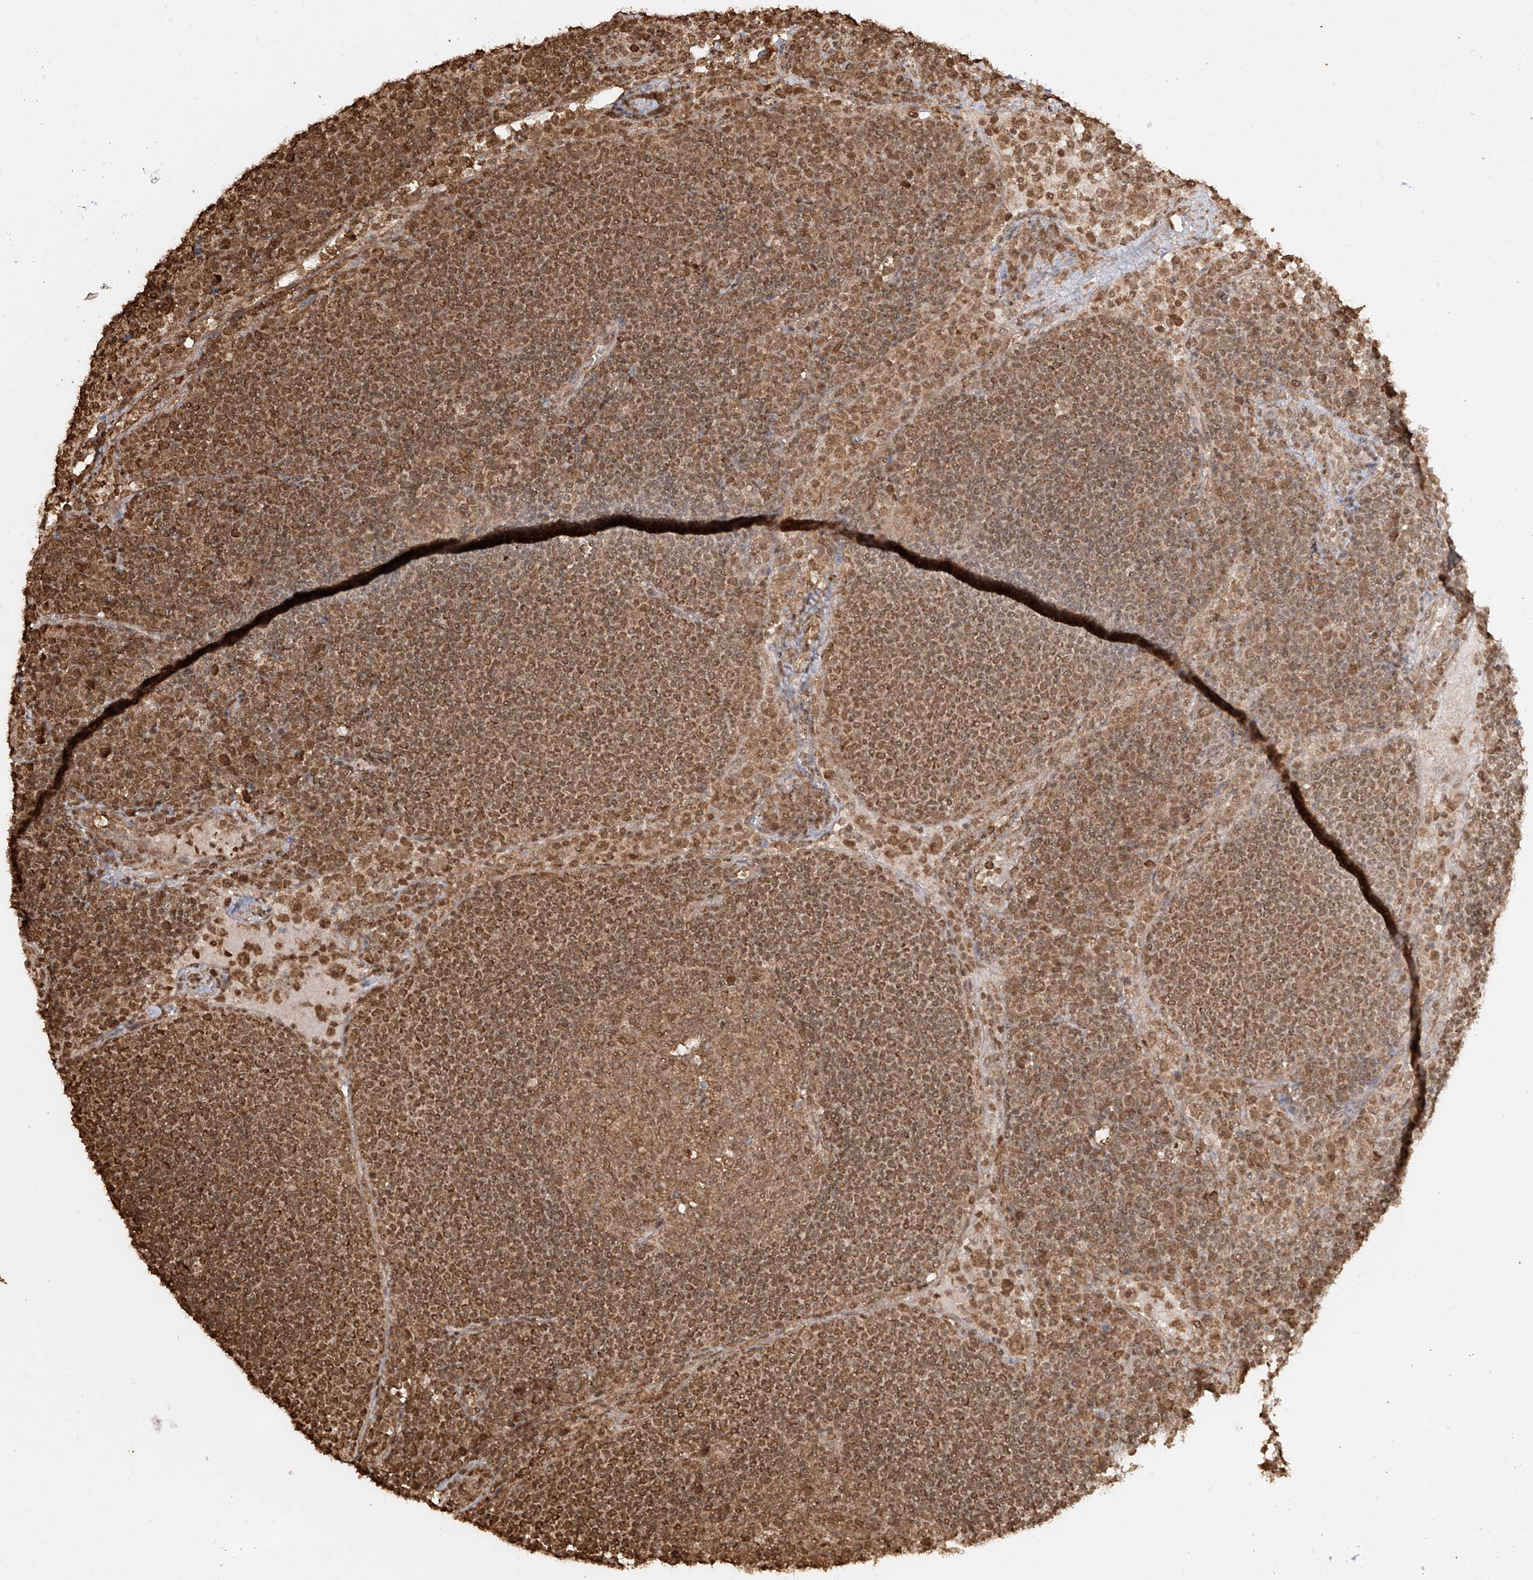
{"staining": {"intensity": "moderate", "quantity": ">75%", "location": "cytoplasmic/membranous,nuclear"}, "tissue": "lymph node", "cell_type": "Germinal center cells", "image_type": "normal", "snomed": [{"axis": "morphology", "description": "Normal tissue, NOS"}, {"axis": "topography", "description": "Lymph node"}], "caption": "Immunohistochemical staining of normal lymph node reveals moderate cytoplasmic/membranous,nuclear protein positivity in approximately >75% of germinal center cells. The staining is performed using DAB brown chromogen to label protein expression. The nuclei are counter-stained blue using hematoxylin.", "gene": "TIGAR", "patient": {"sex": "female", "age": 53}}